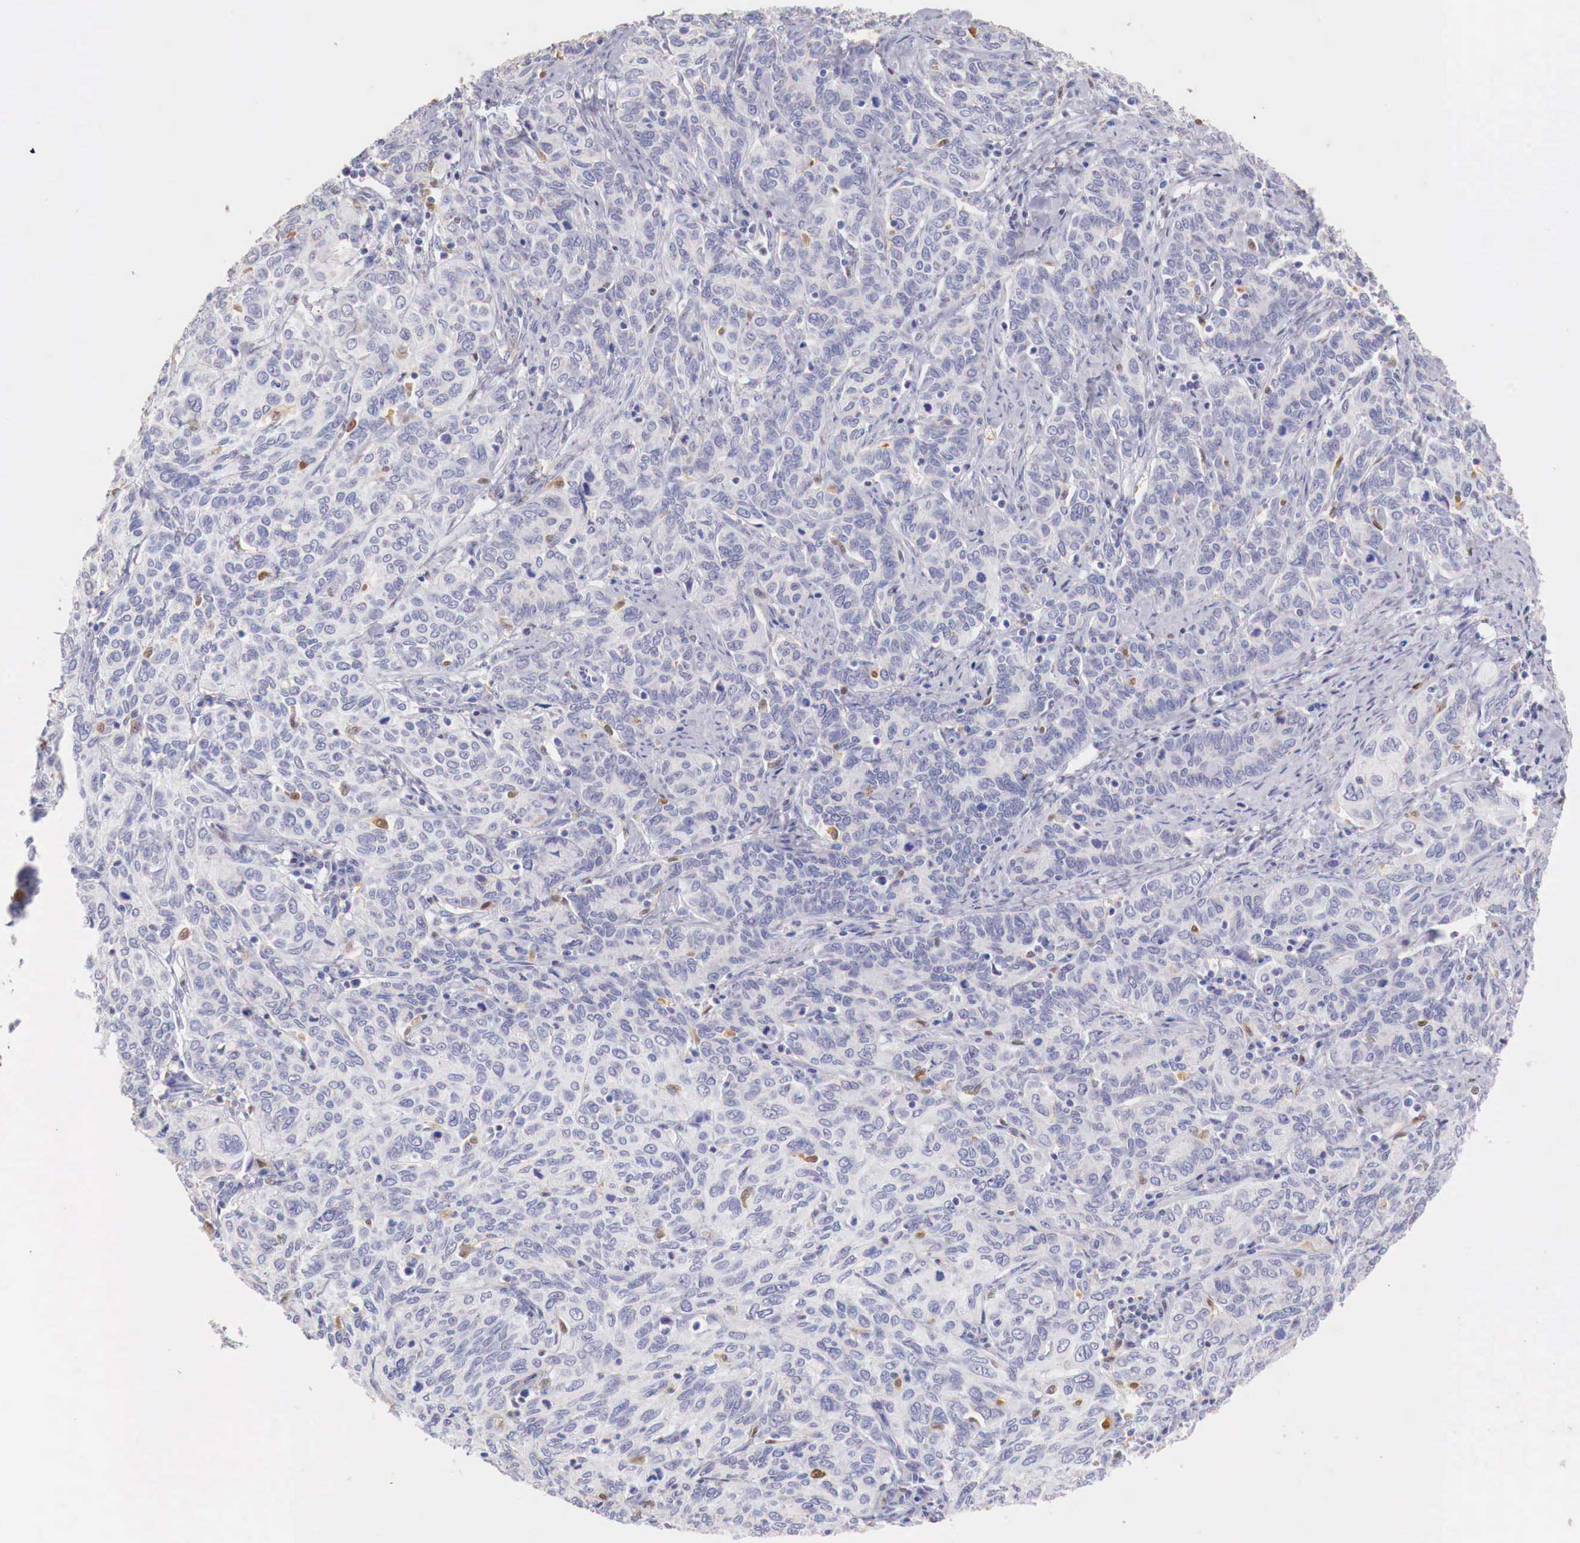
{"staining": {"intensity": "negative", "quantity": "none", "location": "none"}, "tissue": "cervical cancer", "cell_type": "Tumor cells", "image_type": "cancer", "snomed": [{"axis": "morphology", "description": "Squamous cell carcinoma, NOS"}, {"axis": "topography", "description": "Cervix"}], "caption": "The micrograph reveals no staining of tumor cells in squamous cell carcinoma (cervical).", "gene": "RENBP", "patient": {"sex": "female", "age": 38}}